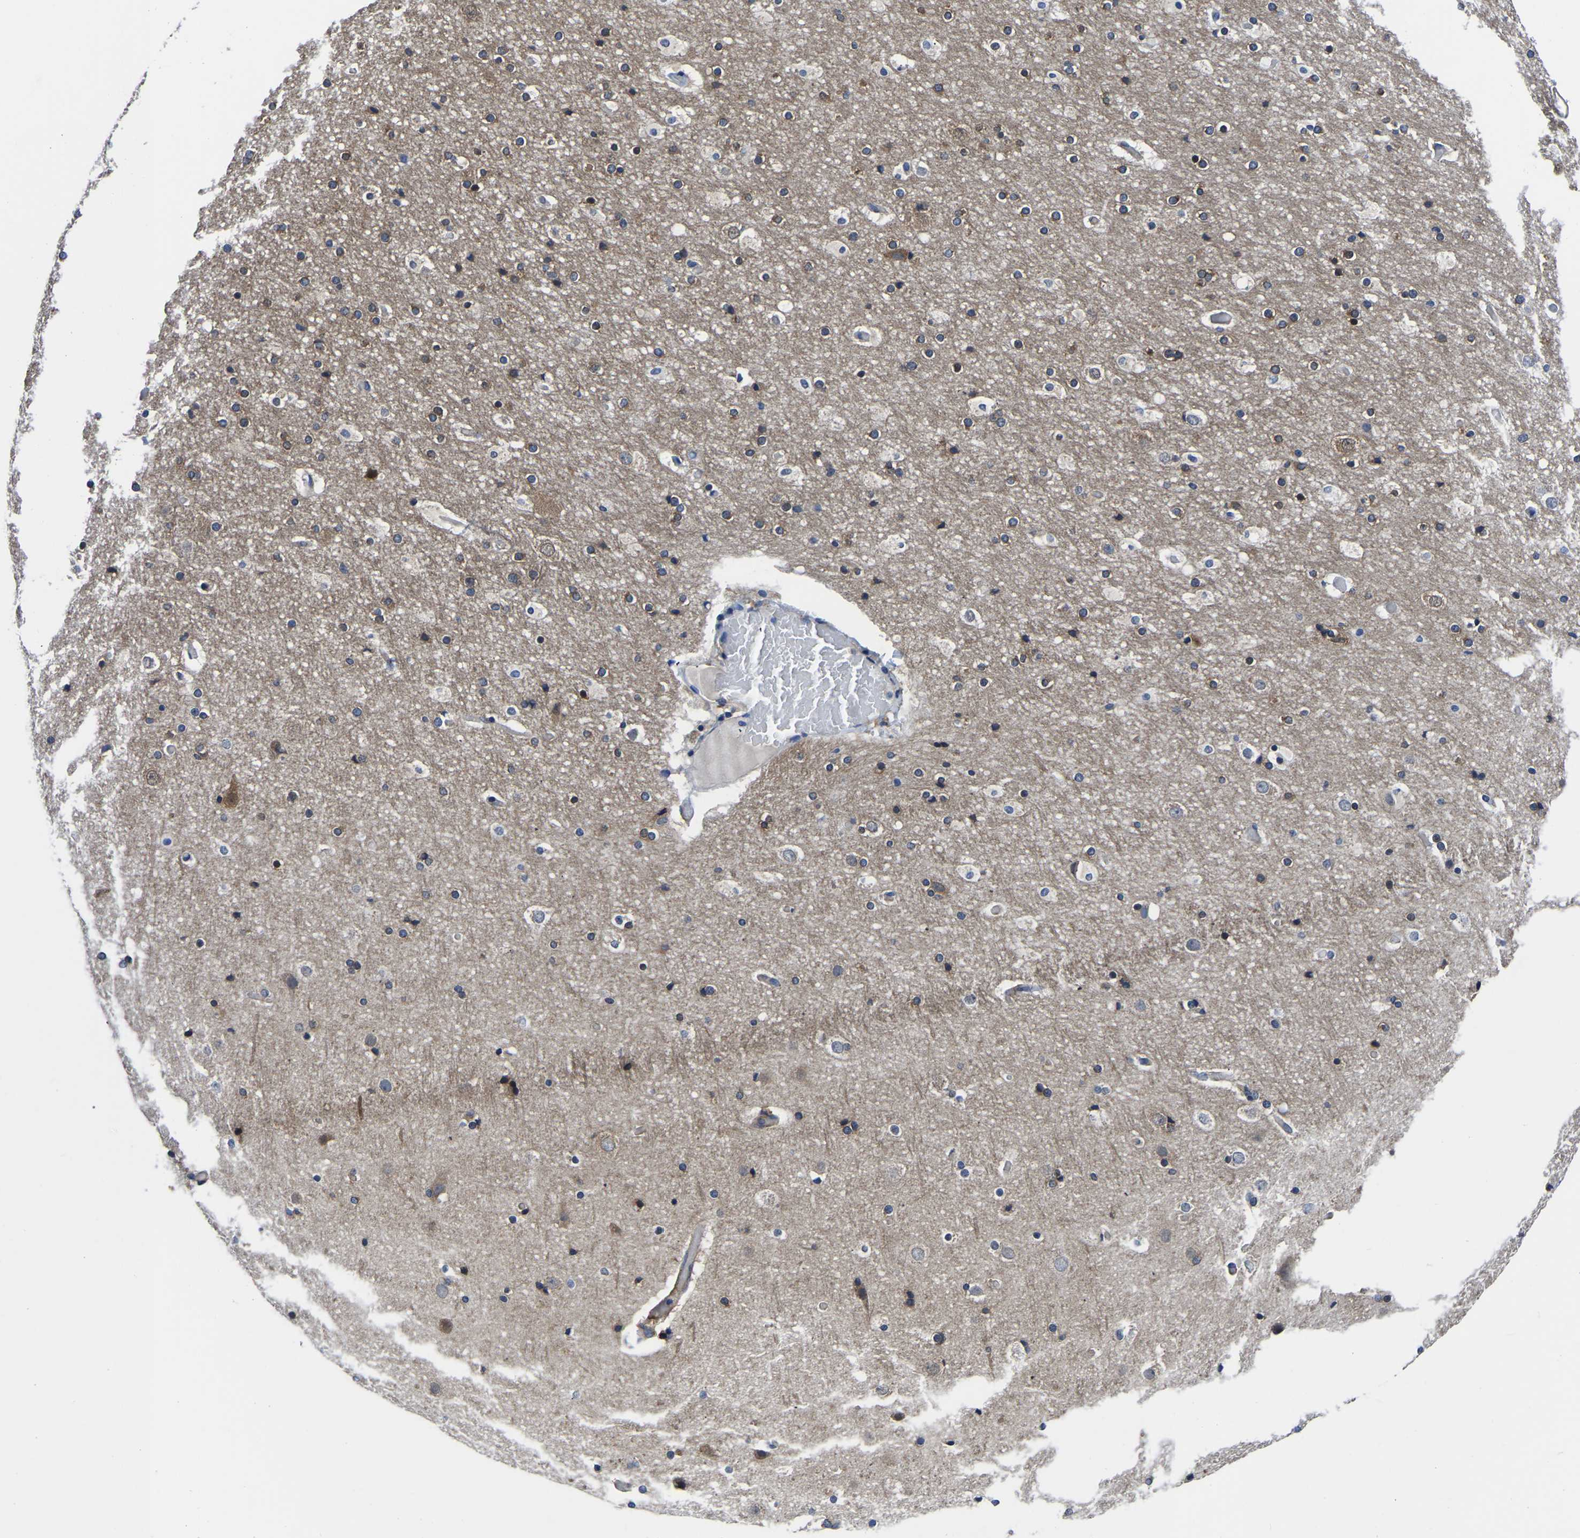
{"staining": {"intensity": "weak", "quantity": ">75%", "location": "cytoplasmic/membranous"}, "tissue": "cerebral cortex", "cell_type": "Endothelial cells", "image_type": "normal", "snomed": [{"axis": "morphology", "description": "Normal tissue, NOS"}, {"axis": "topography", "description": "Cerebral cortex"}], "caption": "This photomicrograph shows immunohistochemistry (IHC) staining of unremarkable human cerebral cortex, with low weak cytoplasmic/membranous staining in approximately >75% of endothelial cells.", "gene": "TFG", "patient": {"sex": "male", "age": 57}}